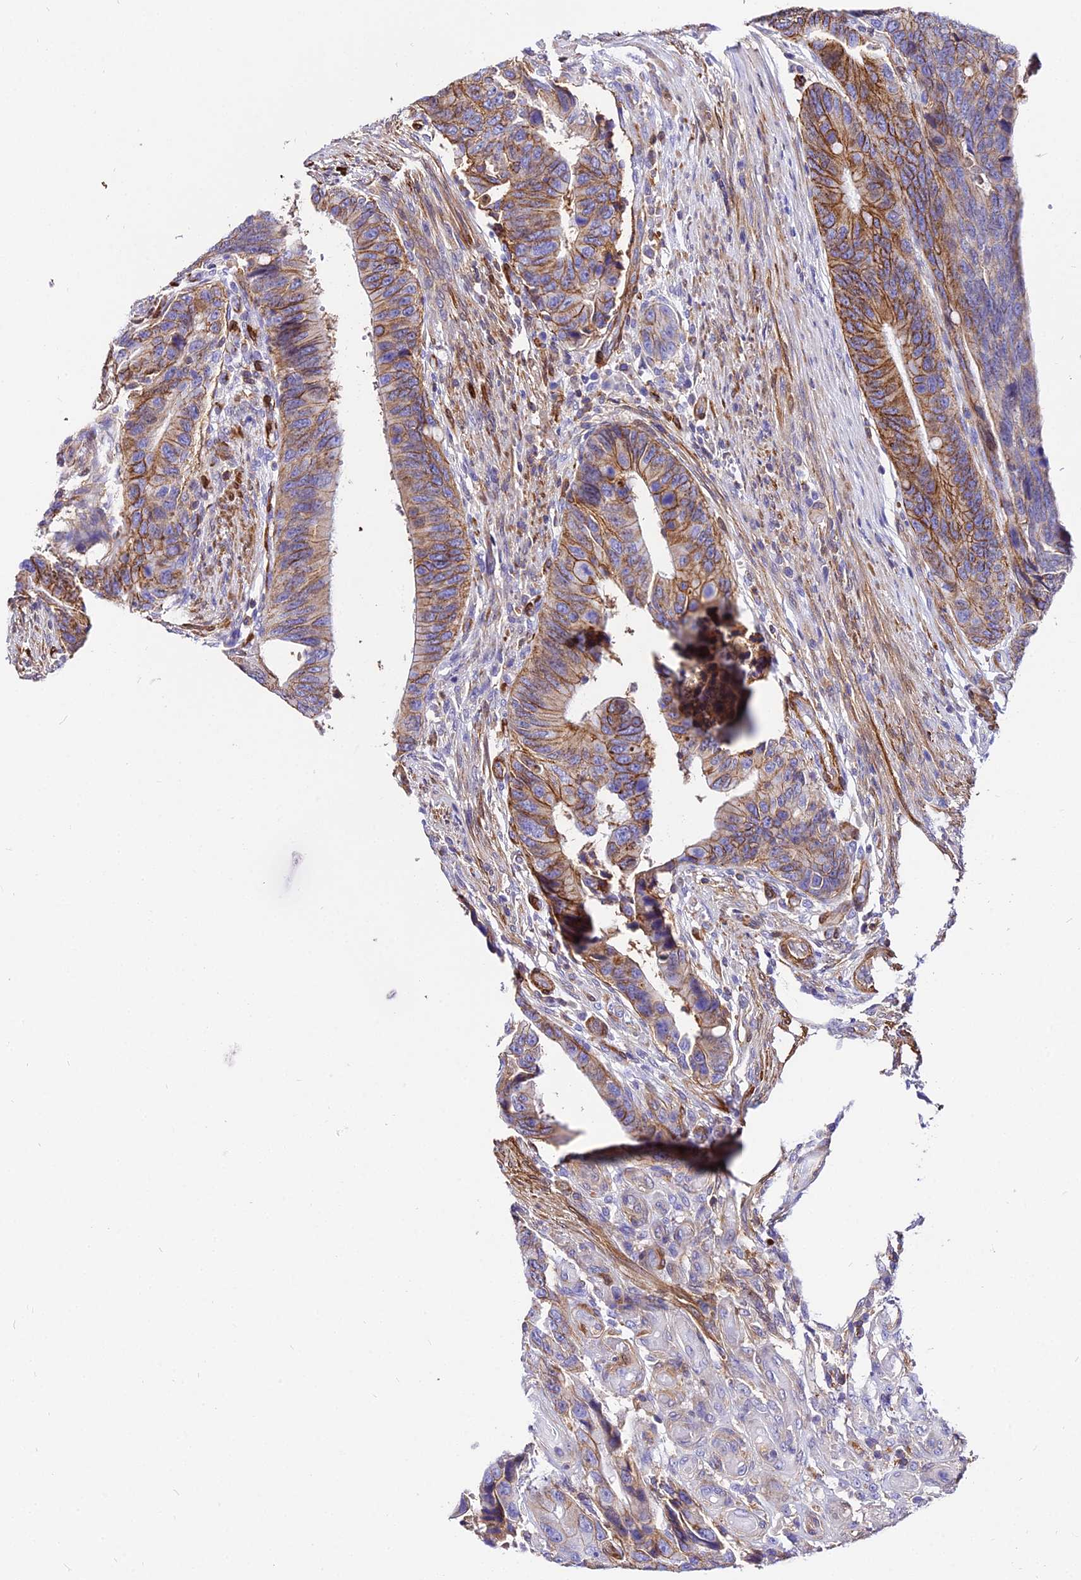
{"staining": {"intensity": "moderate", "quantity": "25%-75%", "location": "cytoplasmic/membranous"}, "tissue": "colorectal cancer", "cell_type": "Tumor cells", "image_type": "cancer", "snomed": [{"axis": "morphology", "description": "Adenocarcinoma, NOS"}, {"axis": "topography", "description": "Colon"}], "caption": "High-magnification brightfield microscopy of colorectal adenocarcinoma stained with DAB (brown) and counterstained with hematoxylin (blue). tumor cells exhibit moderate cytoplasmic/membranous positivity is present in about25%-75% of cells. (DAB (3,3'-diaminobenzidine) IHC with brightfield microscopy, high magnification).", "gene": "CSRP1", "patient": {"sex": "male", "age": 87}}